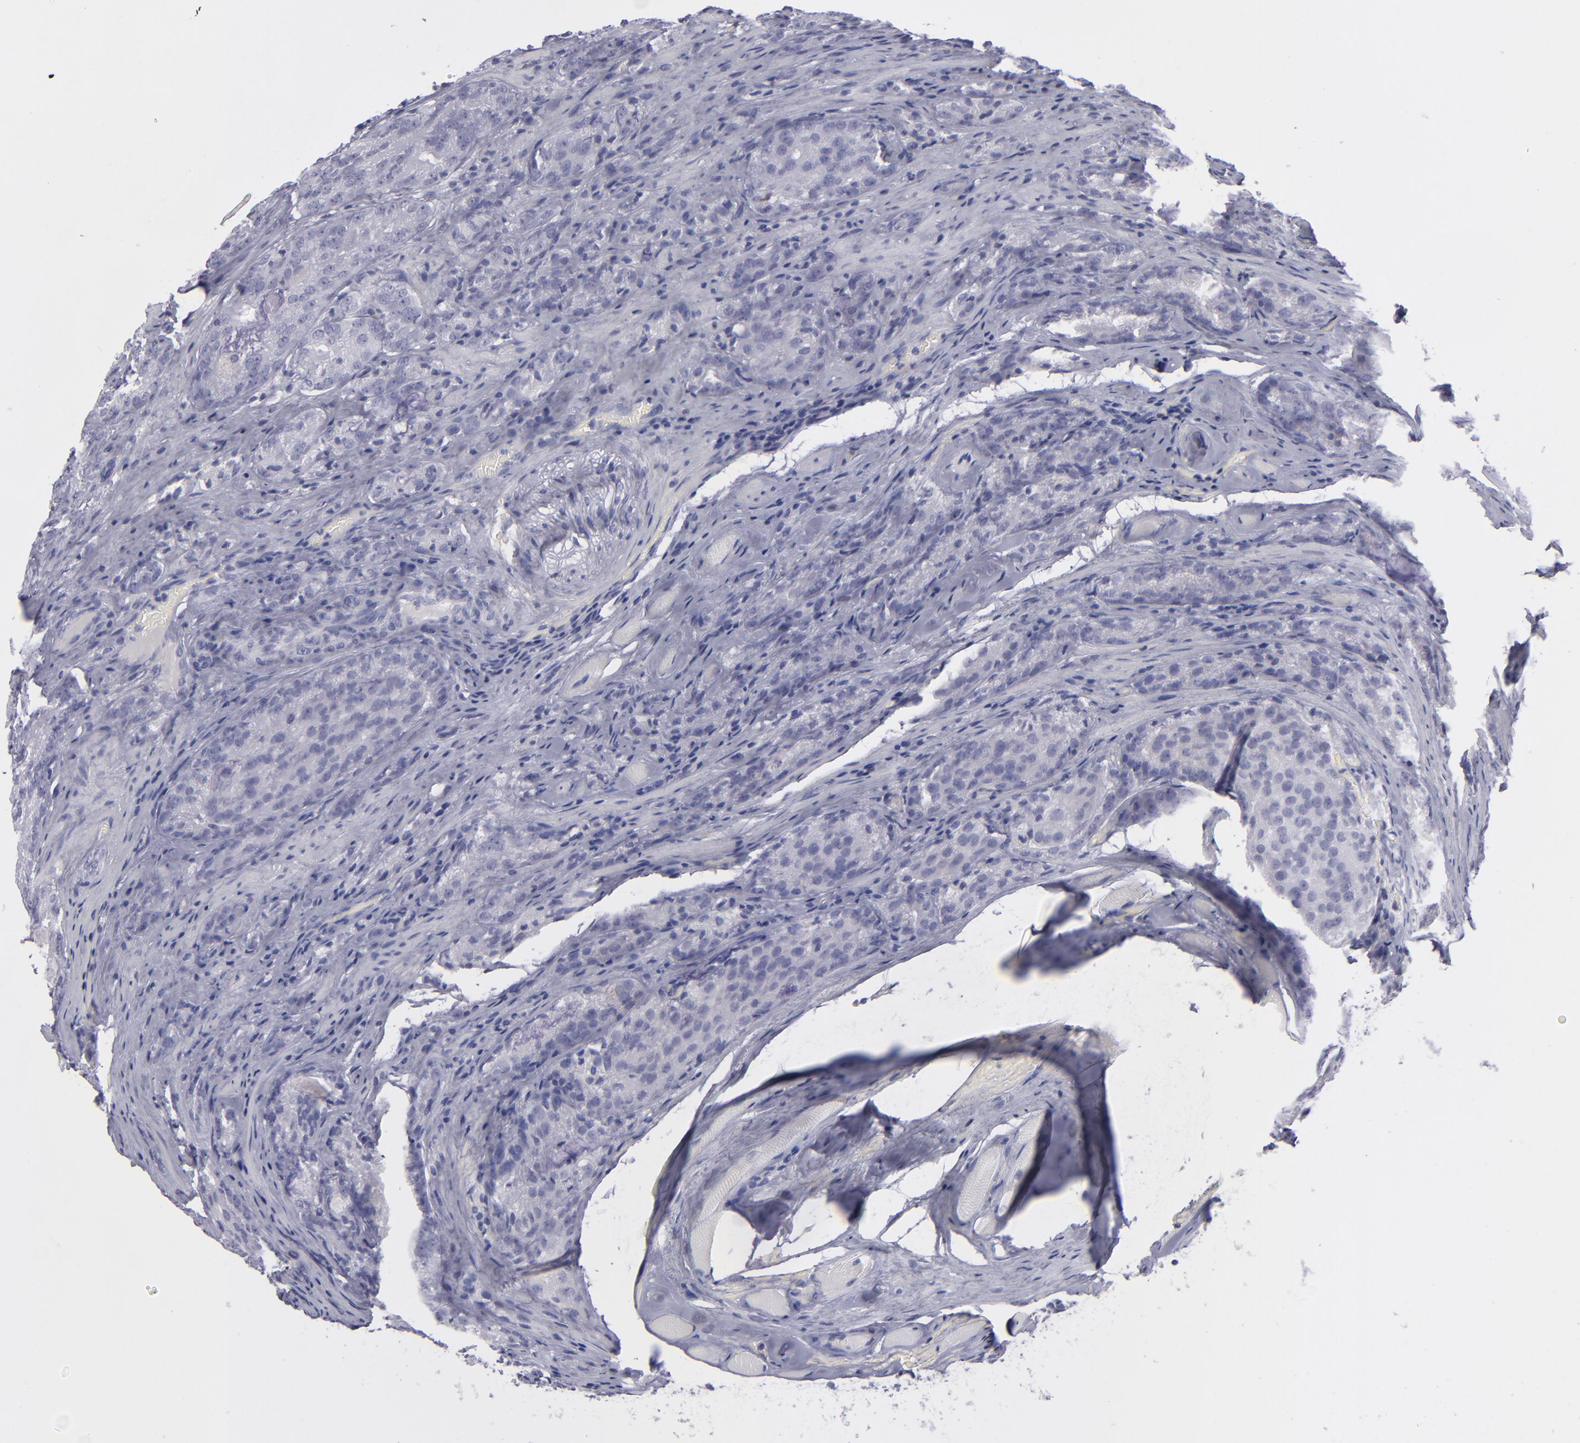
{"staining": {"intensity": "negative", "quantity": "none", "location": "none"}, "tissue": "prostate cancer", "cell_type": "Tumor cells", "image_type": "cancer", "snomed": [{"axis": "morphology", "description": "Adenocarcinoma, Medium grade"}, {"axis": "topography", "description": "Prostate"}], "caption": "A photomicrograph of human prostate medium-grade adenocarcinoma is negative for staining in tumor cells.", "gene": "ITGB4", "patient": {"sex": "male", "age": 60}}